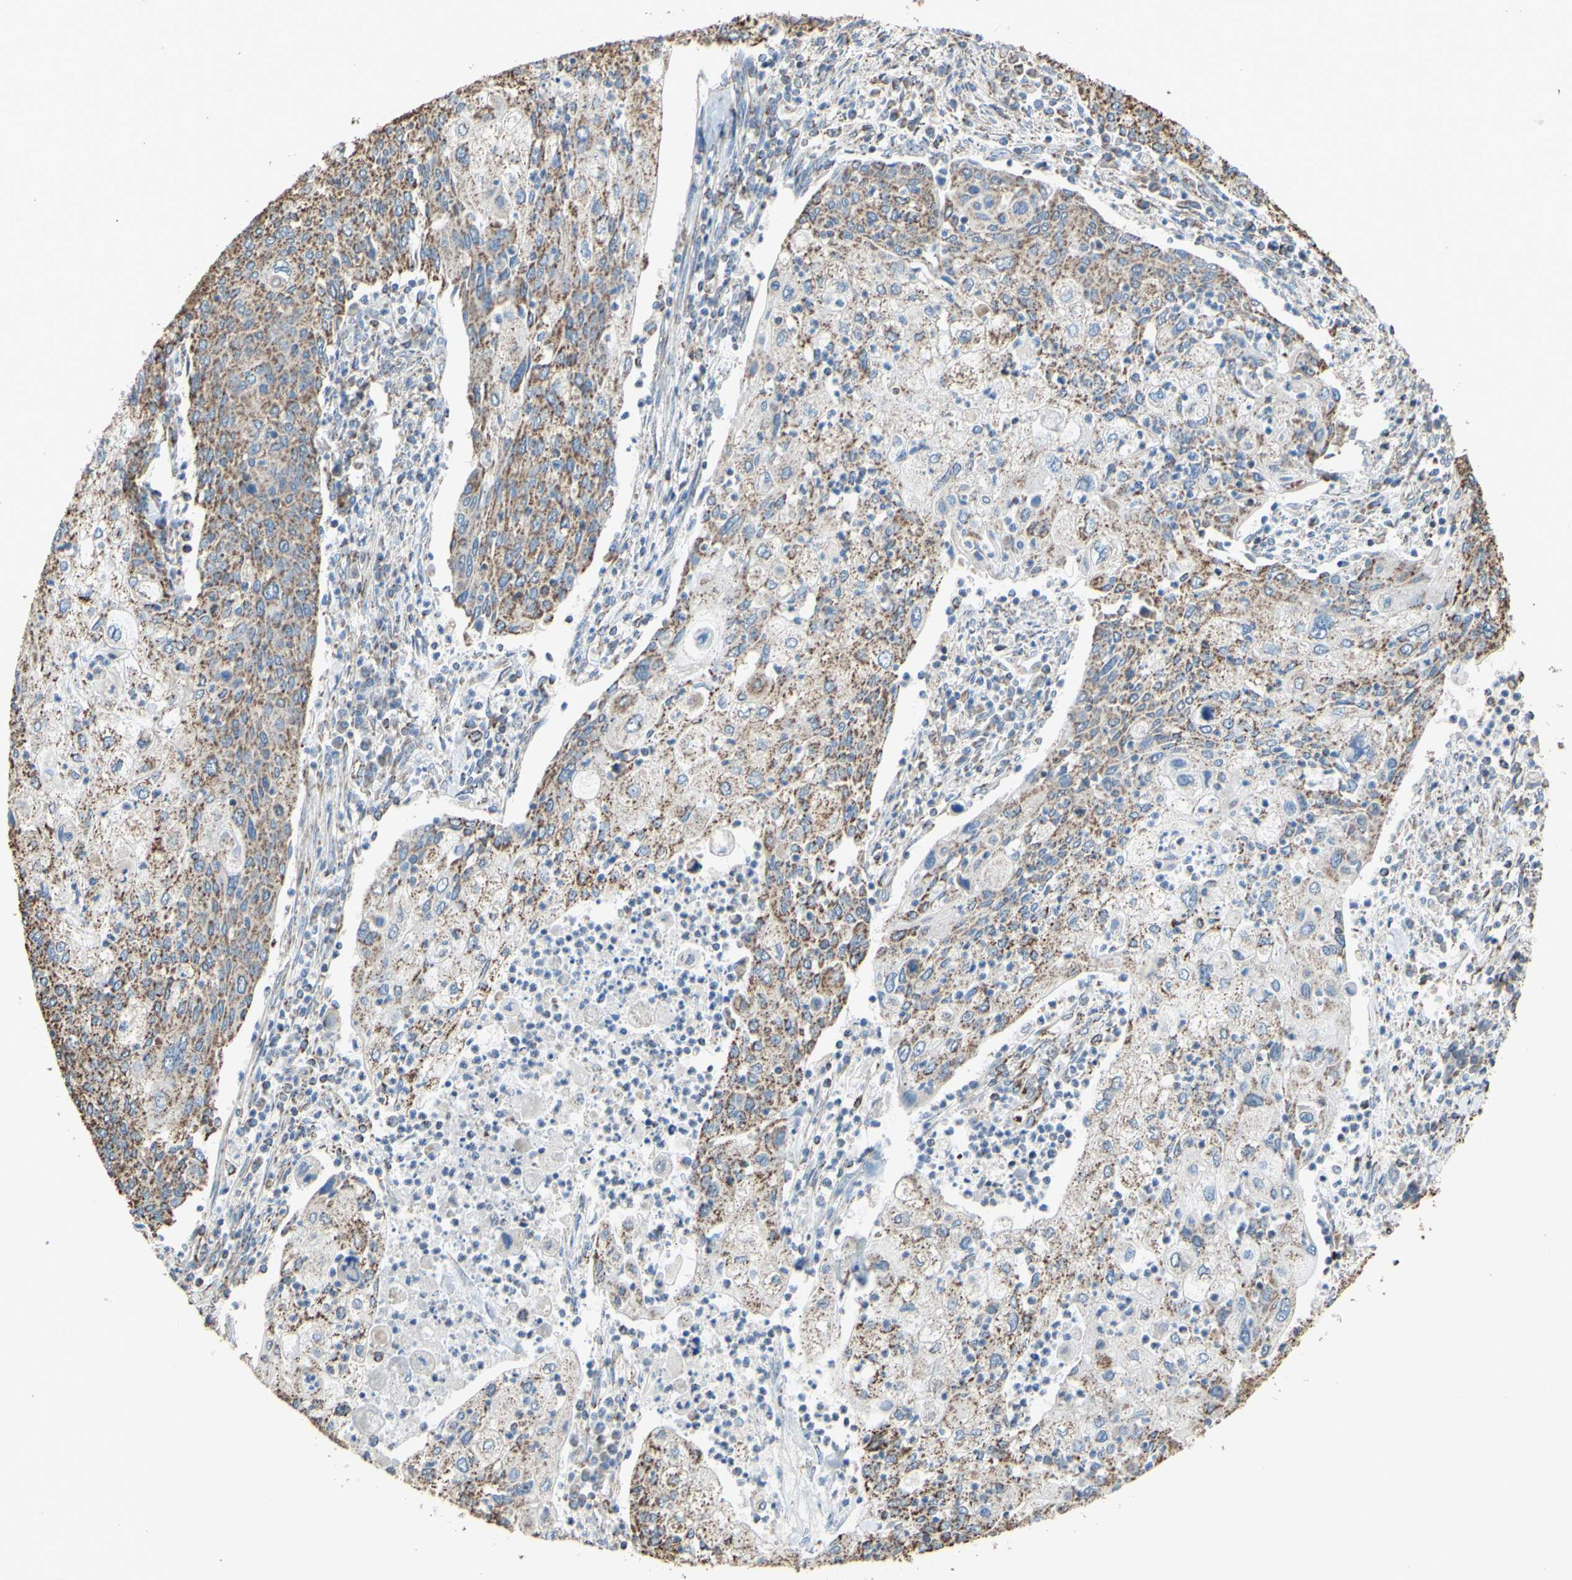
{"staining": {"intensity": "weak", "quantity": ">75%", "location": "cytoplasmic/membranous"}, "tissue": "cervical cancer", "cell_type": "Tumor cells", "image_type": "cancer", "snomed": [{"axis": "morphology", "description": "Squamous cell carcinoma, NOS"}, {"axis": "topography", "description": "Cervix"}], "caption": "Protein analysis of cervical cancer tissue exhibits weak cytoplasmic/membranous positivity in about >75% of tumor cells. (DAB IHC, brown staining for protein, blue staining for nuclei).", "gene": "CMKLR2", "patient": {"sex": "female", "age": 40}}